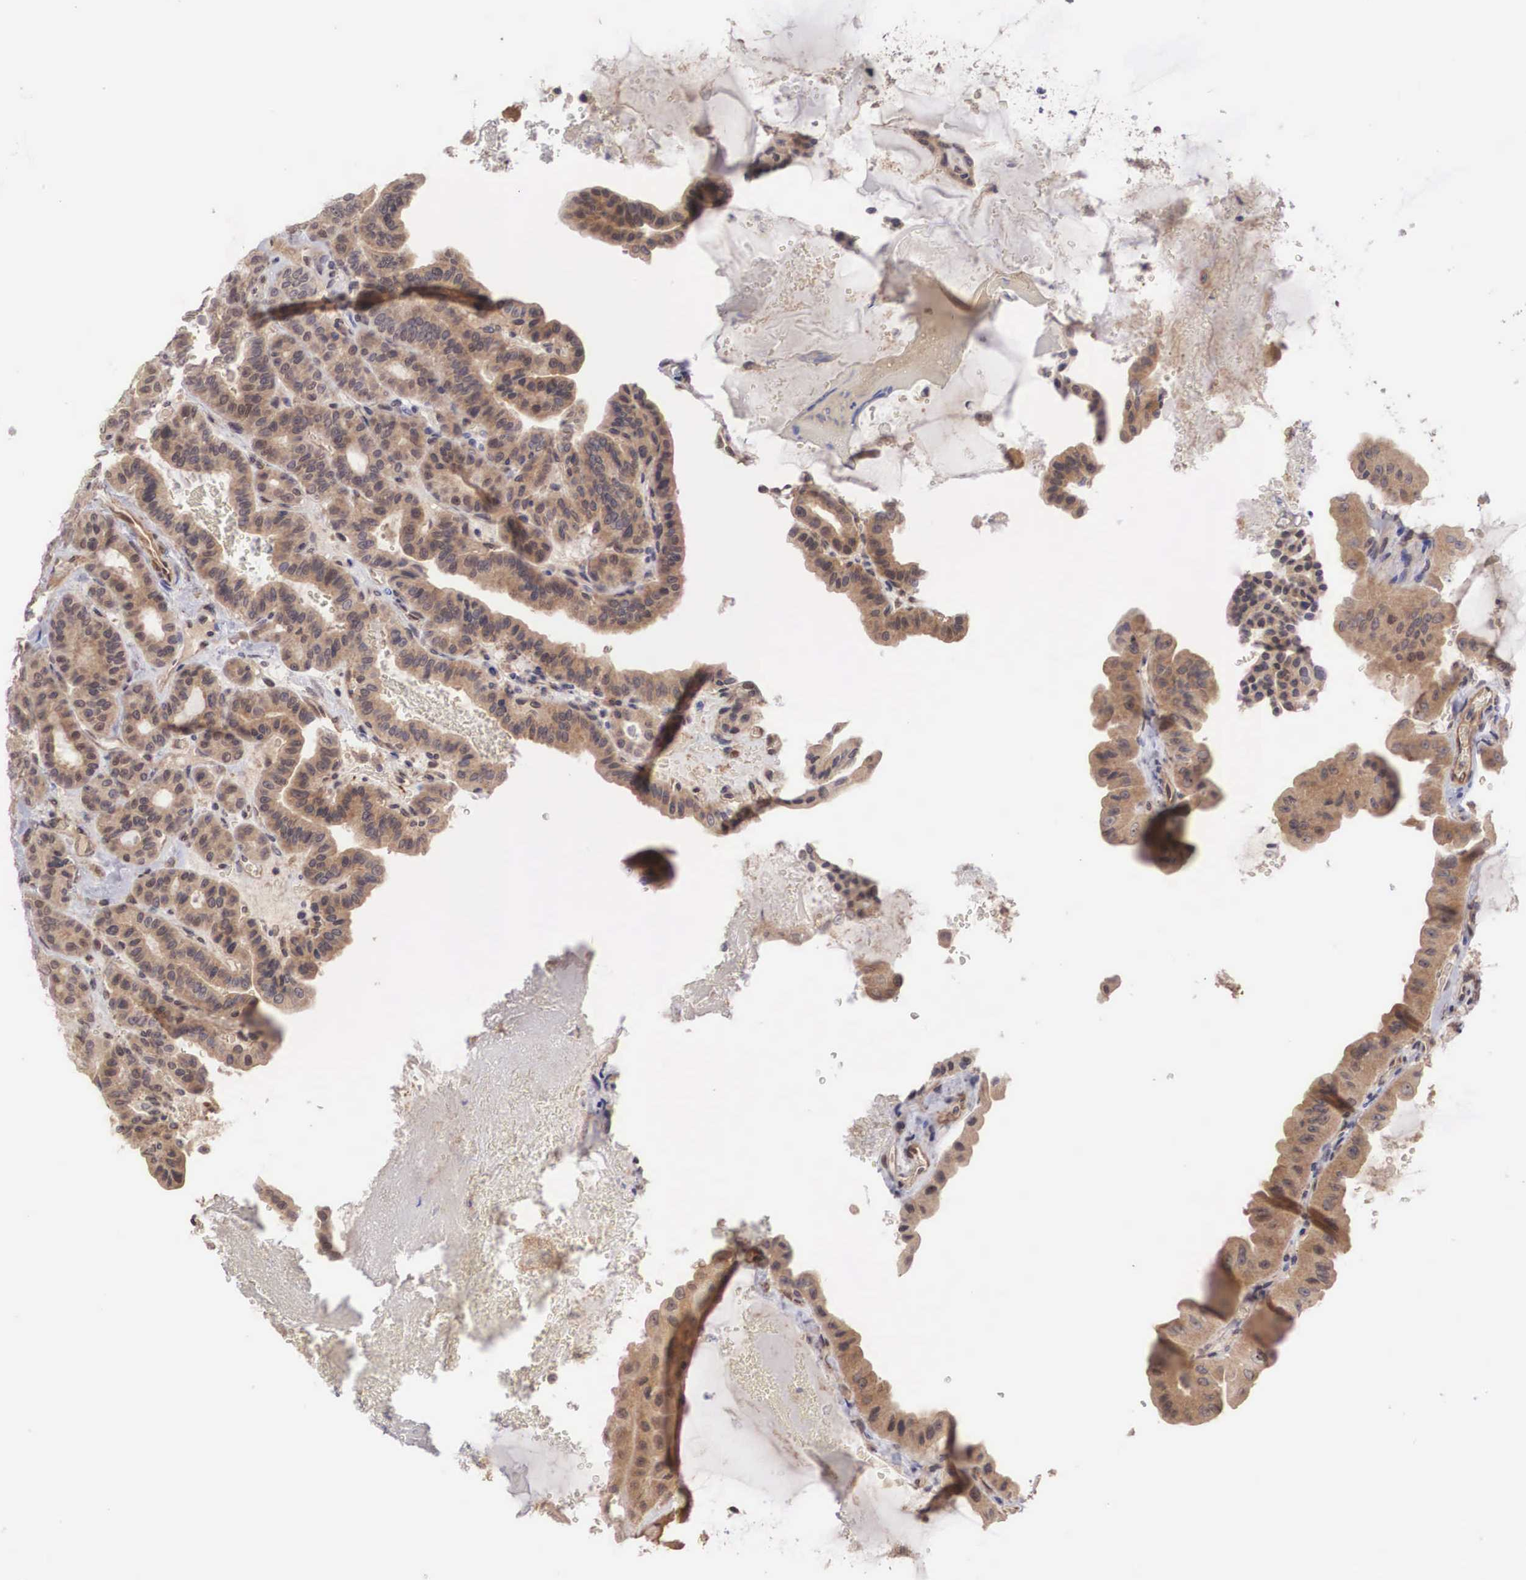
{"staining": {"intensity": "moderate", "quantity": ">75%", "location": "cytoplasmic/membranous"}, "tissue": "thyroid cancer", "cell_type": "Tumor cells", "image_type": "cancer", "snomed": [{"axis": "morphology", "description": "Papillary adenocarcinoma, NOS"}, {"axis": "topography", "description": "Thyroid gland"}], "caption": "A brown stain highlights moderate cytoplasmic/membranous positivity of a protein in human thyroid papillary adenocarcinoma tumor cells.", "gene": "DNAJB7", "patient": {"sex": "male", "age": 87}}